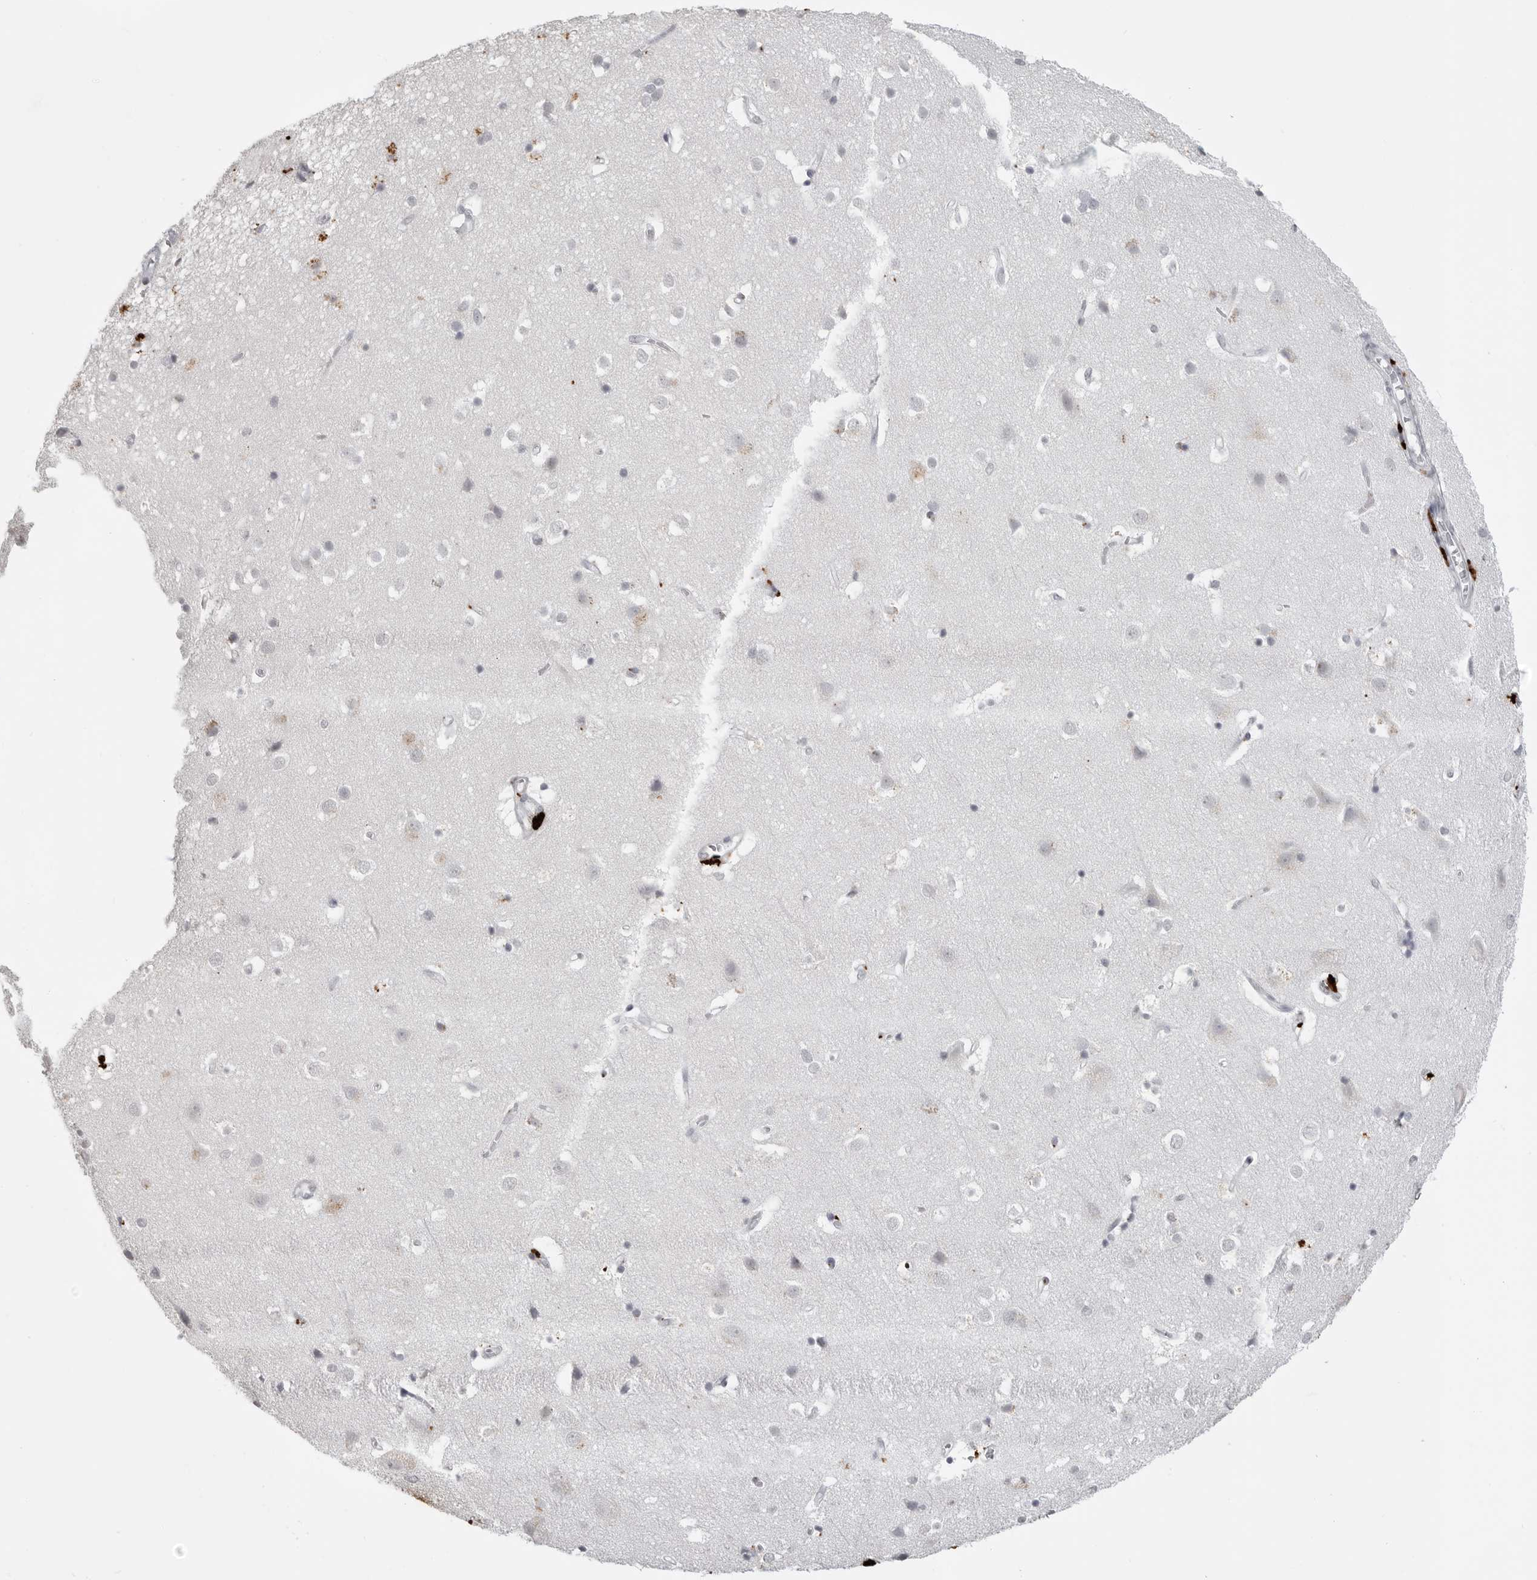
{"staining": {"intensity": "negative", "quantity": "none", "location": "none"}, "tissue": "cerebral cortex", "cell_type": "Endothelial cells", "image_type": "normal", "snomed": [{"axis": "morphology", "description": "Normal tissue, NOS"}, {"axis": "topography", "description": "Cerebral cortex"}], "caption": "Immunohistochemistry (IHC) image of normal cerebral cortex: human cerebral cortex stained with DAB (3,3'-diaminobenzidine) displays no significant protein expression in endothelial cells. (DAB IHC visualized using brightfield microscopy, high magnification).", "gene": "PRSS1", "patient": {"sex": "male", "age": 54}}